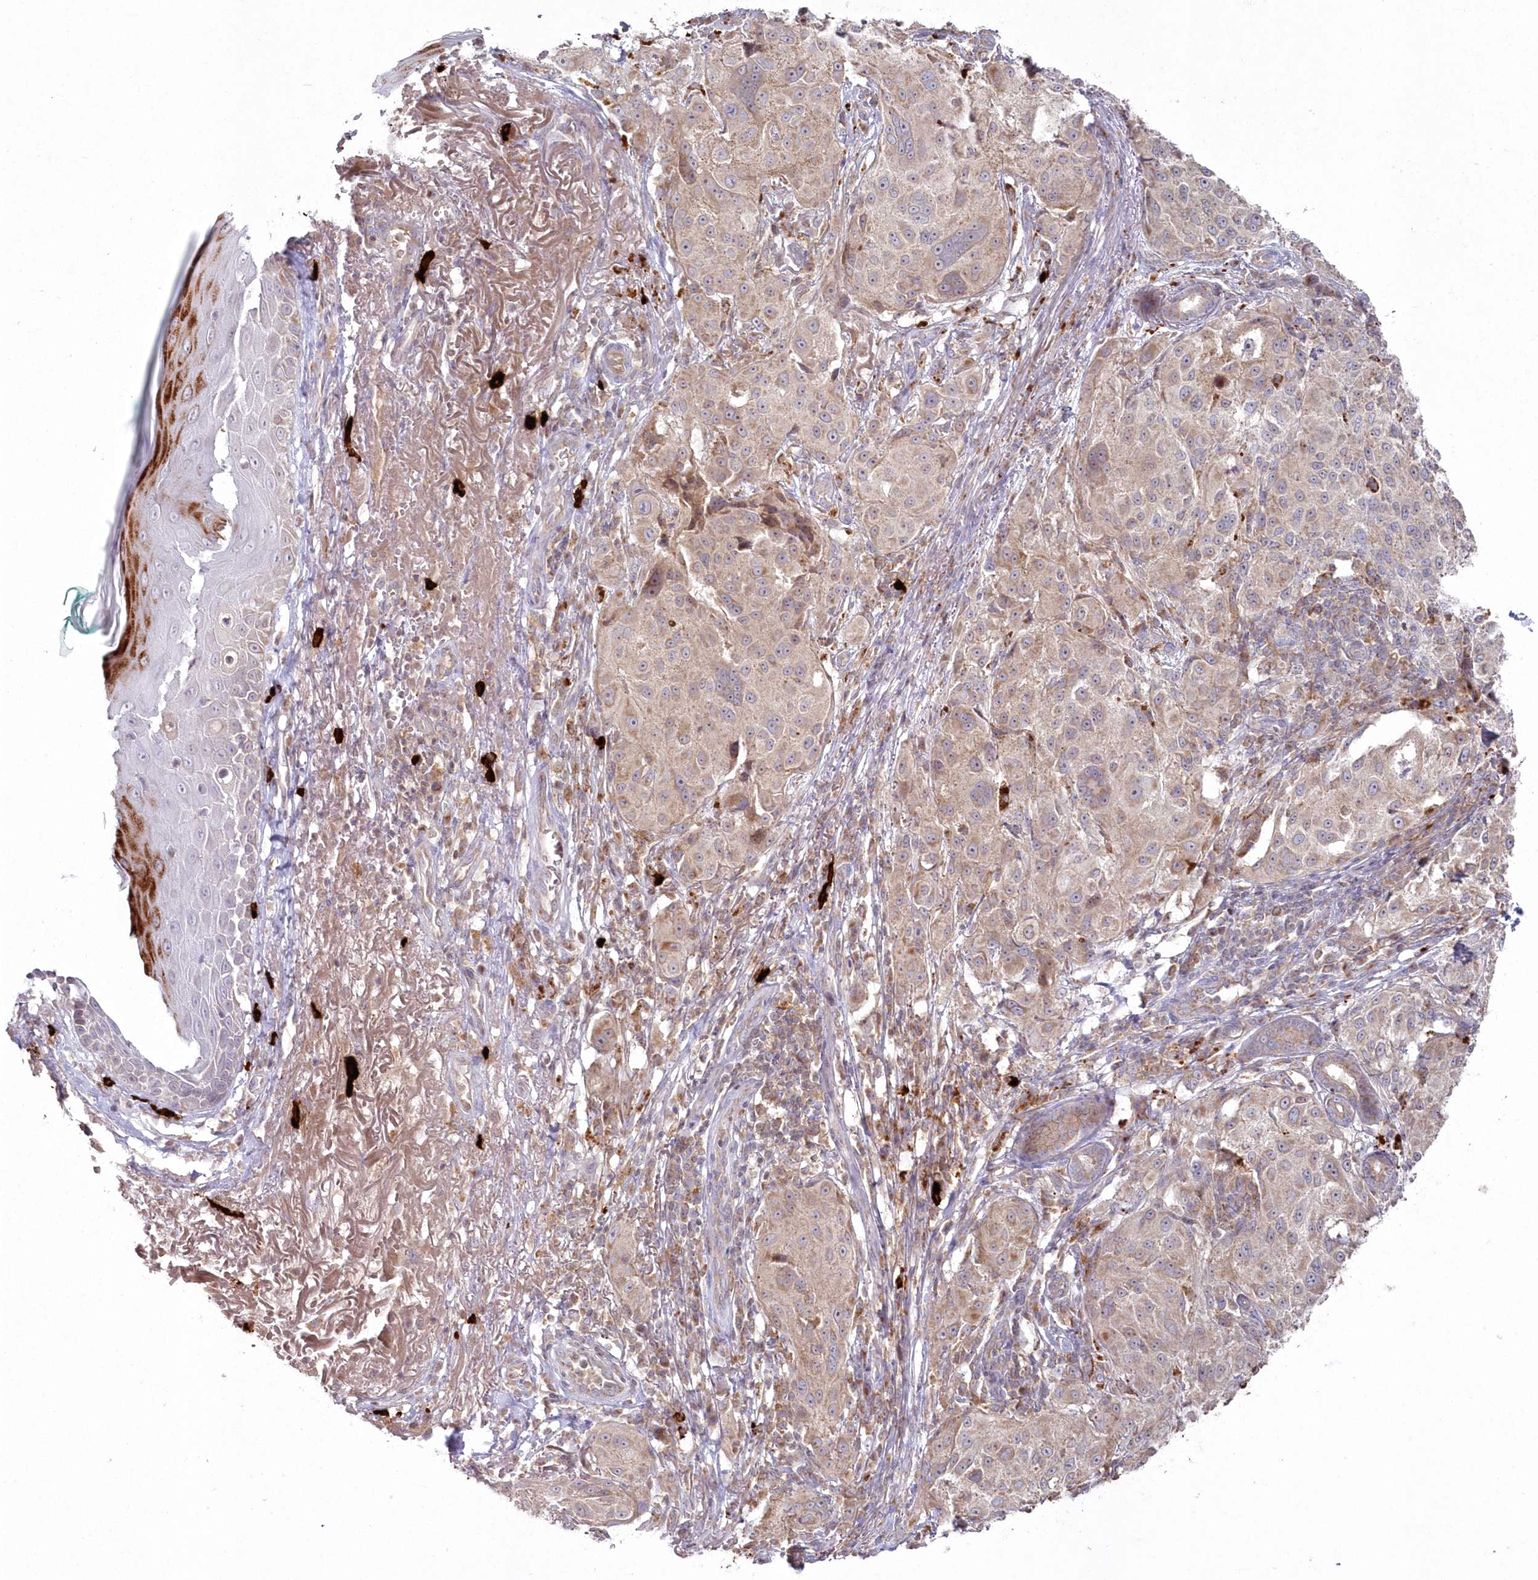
{"staining": {"intensity": "weak", "quantity": ">75%", "location": "cytoplasmic/membranous"}, "tissue": "melanoma", "cell_type": "Tumor cells", "image_type": "cancer", "snomed": [{"axis": "morphology", "description": "Necrosis, NOS"}, {"axis": "morphology", "description": "Malignant melanoma, NOS"}, {"axis": "topography", "description": "Skin"}], "caption": "This is a histology image of immunohistochemistry staining of melanoma, which shows weak staining in the cytoplasmic/membranous of tumor cells.", "gene": "ARSB", "patient": {"sex": "female", "age": 87}}